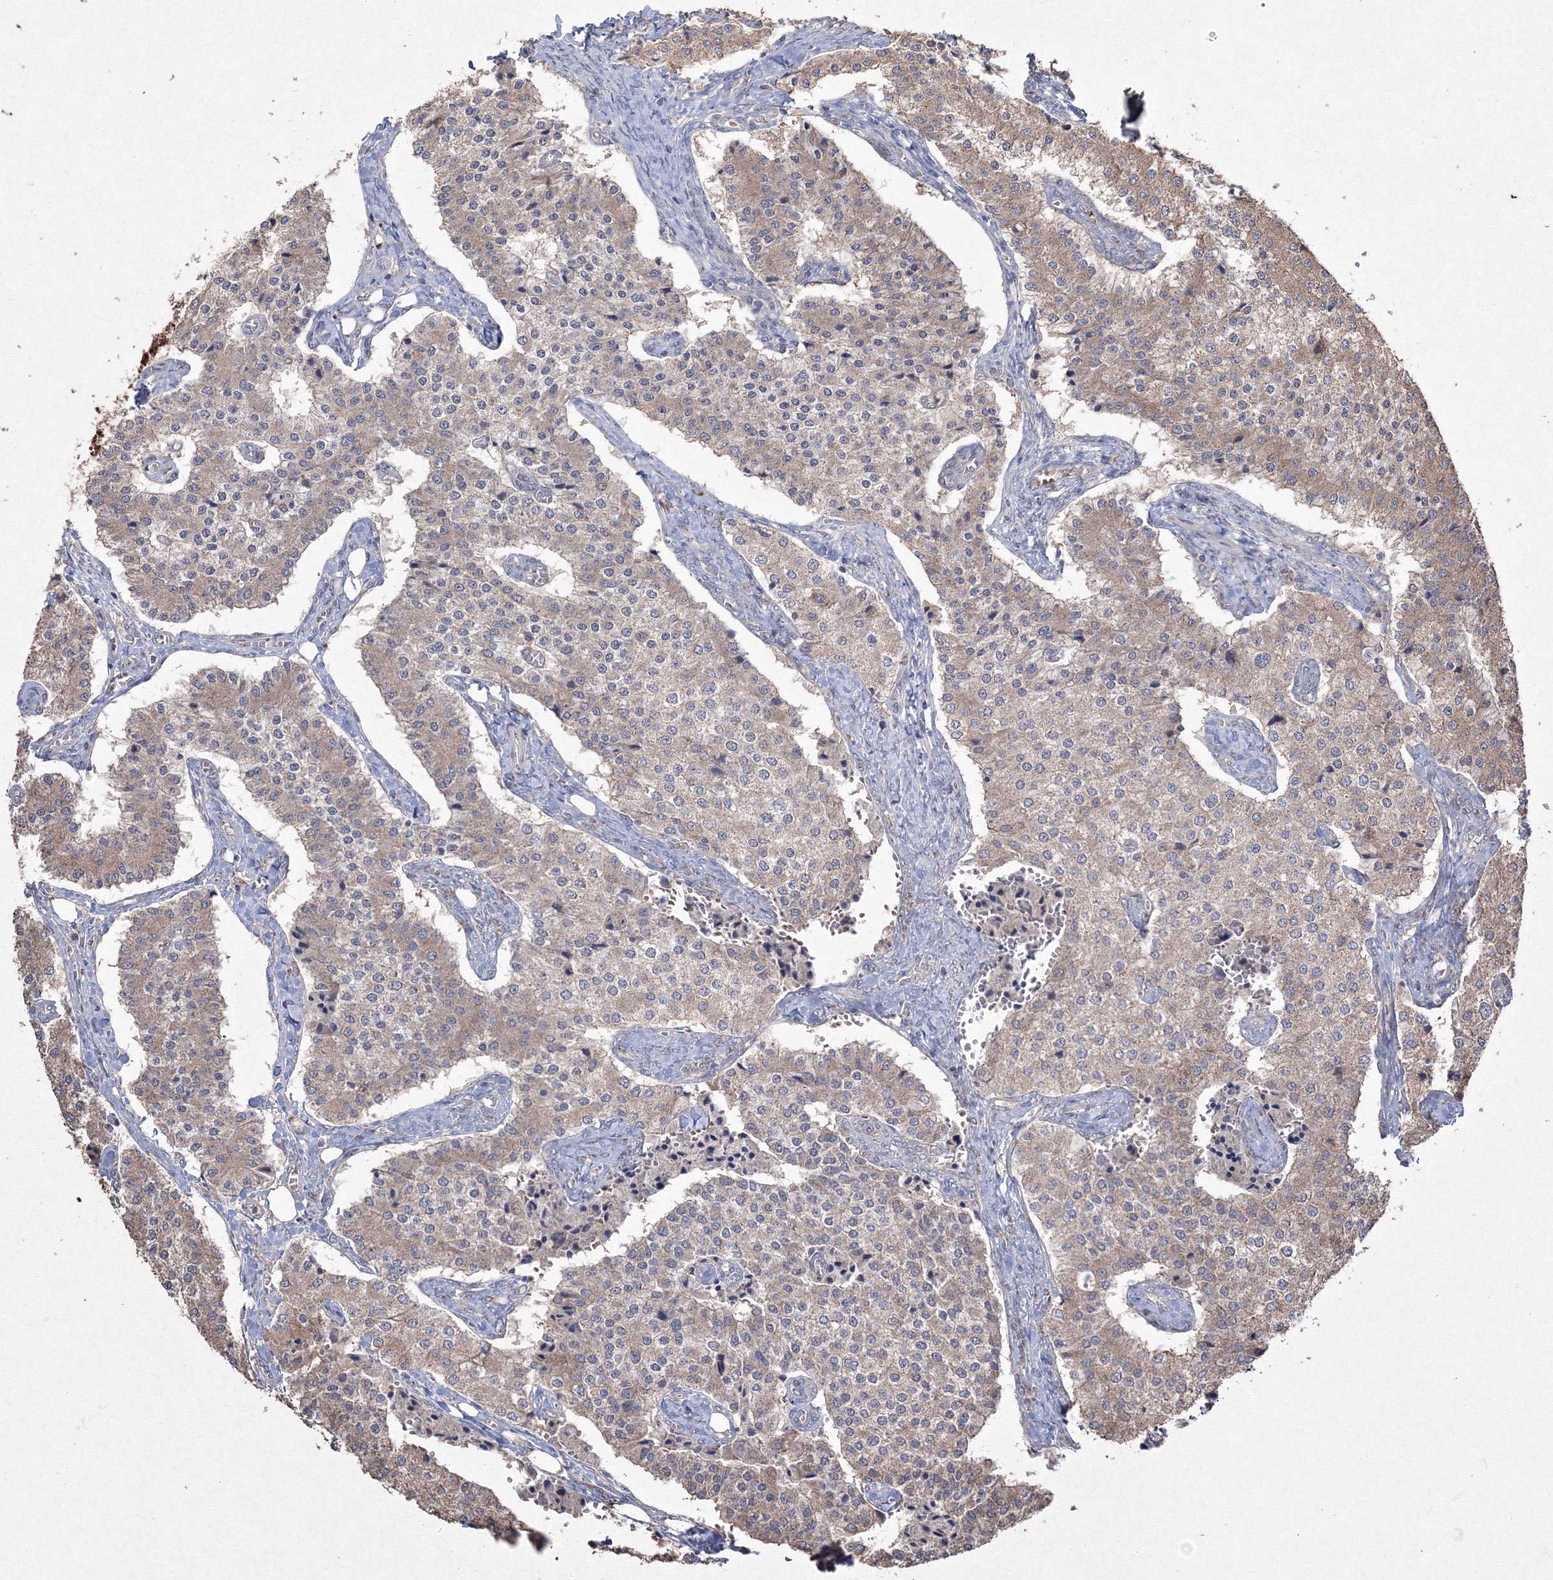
{"staining": {"intensity": "weak", "quantity": "25%-75%", "location": "cytoplasmic/membranous"}, "tissue": "carcinoid", "cell_type": "Tumor cells", "image_type": "cancer", "snomed": [{"axis": "morphology", "description": "Carcinoid, malignant, NOS"}, {"axis": "topography", "description": "Colon"}], "caption": "Immunohistochemical staining of human malignant carcinoid displays low levels of weak cytoplasmic/membranous protein positivity in about 25%-75% of tumor cells.", "gene": "GRSF1", "patient": {"sex": "female", "age": 52}}